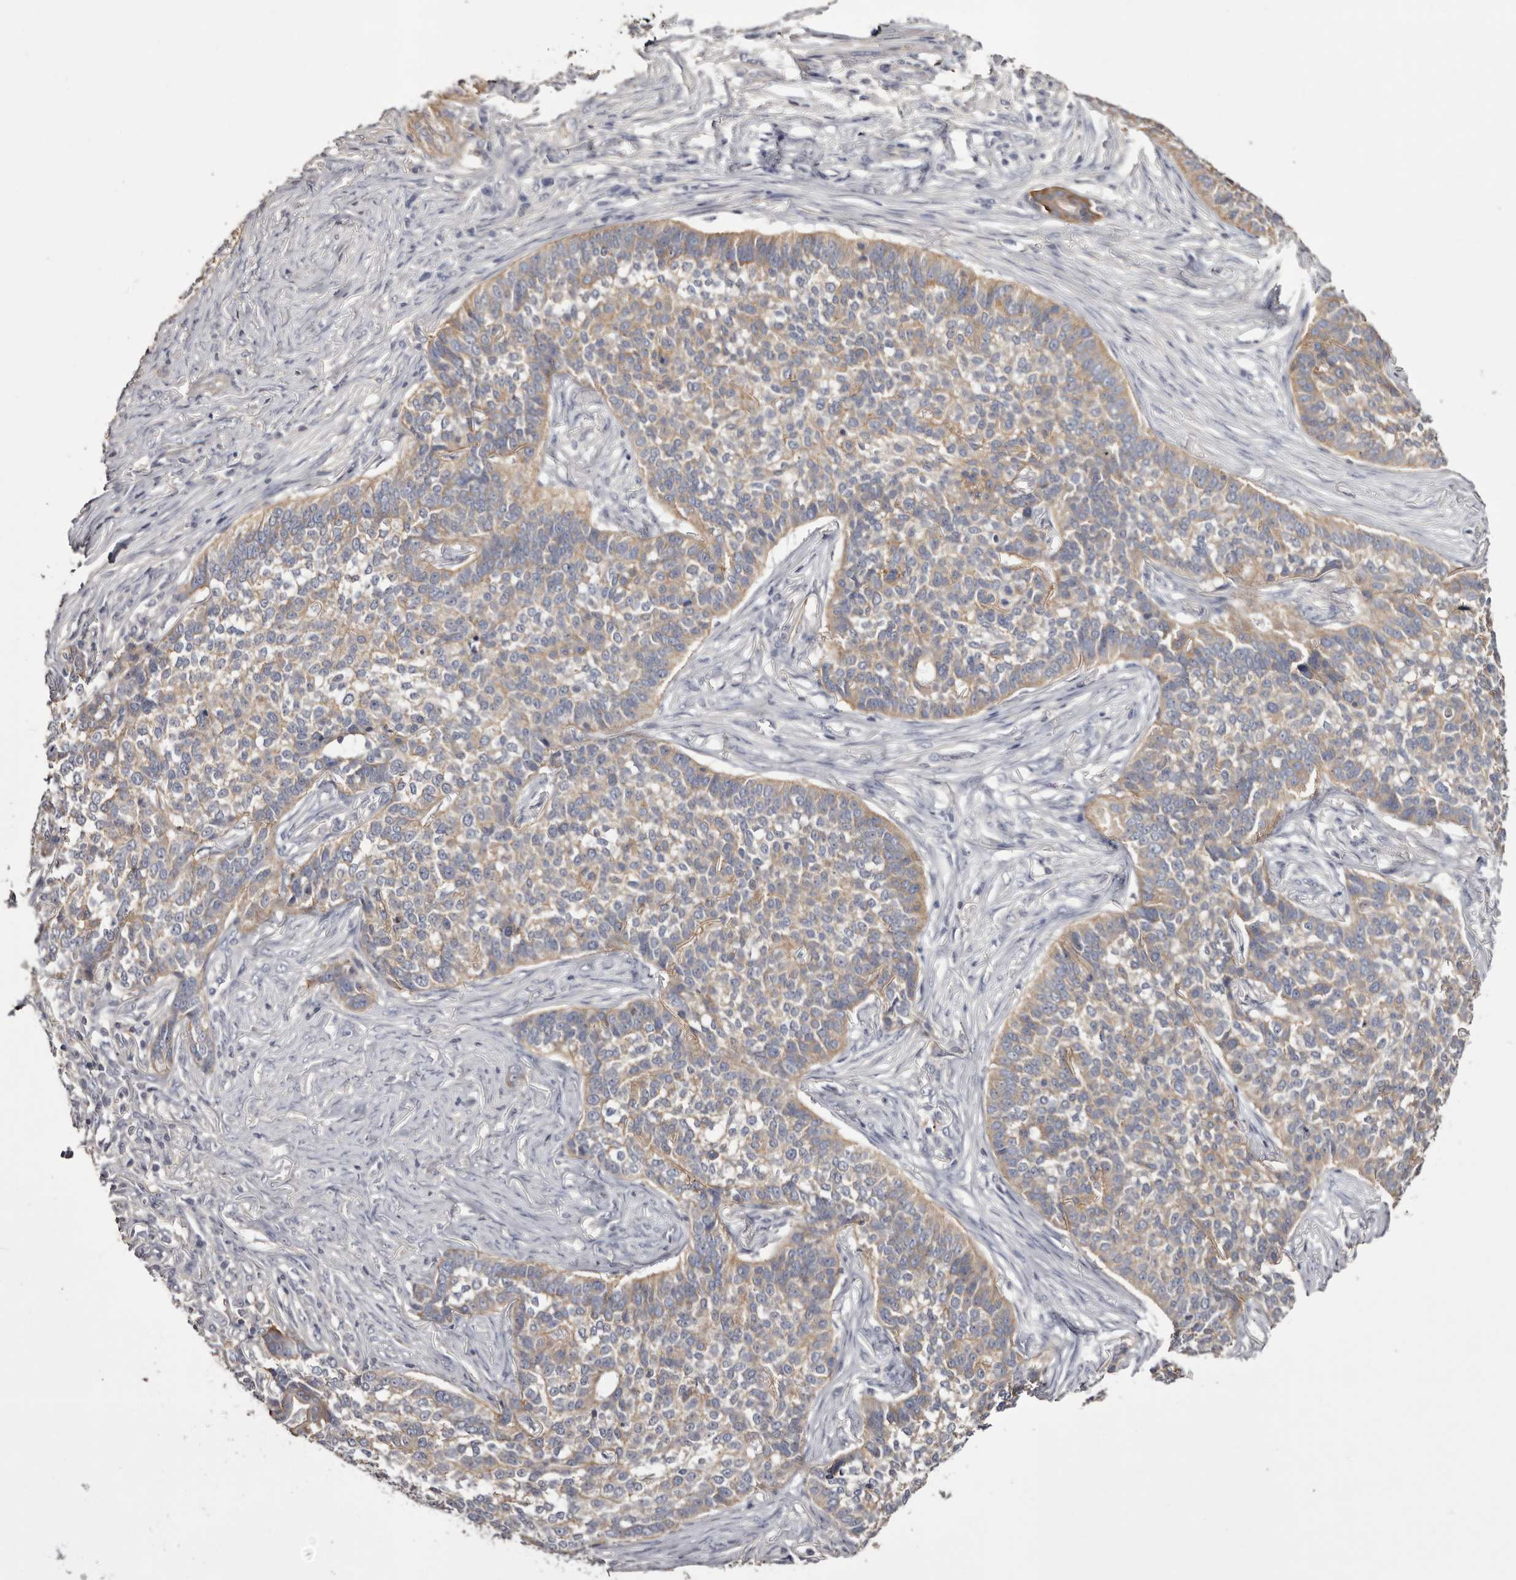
{"staining": {"intensity": "weak", "quantity": ">75%", "location": "cytoplasmic/membranous"}, "tissue": "skin cancer", "cell_type": "Tumor cells", "image_type": "cancer", "snomed": [{"axis": "morphology", "description": "Basal cell carcinoma"}, {"axis": "topography", "description": "Skin"}], "caption": "Protein staining of skin cancer (basal cell carcinoma) tissue exhibits weak cytoplasmic/membranous positivity in about >75% of tumor cells.", "gene": "LAD1", "patient": {"sex": "male", "age": 85}}